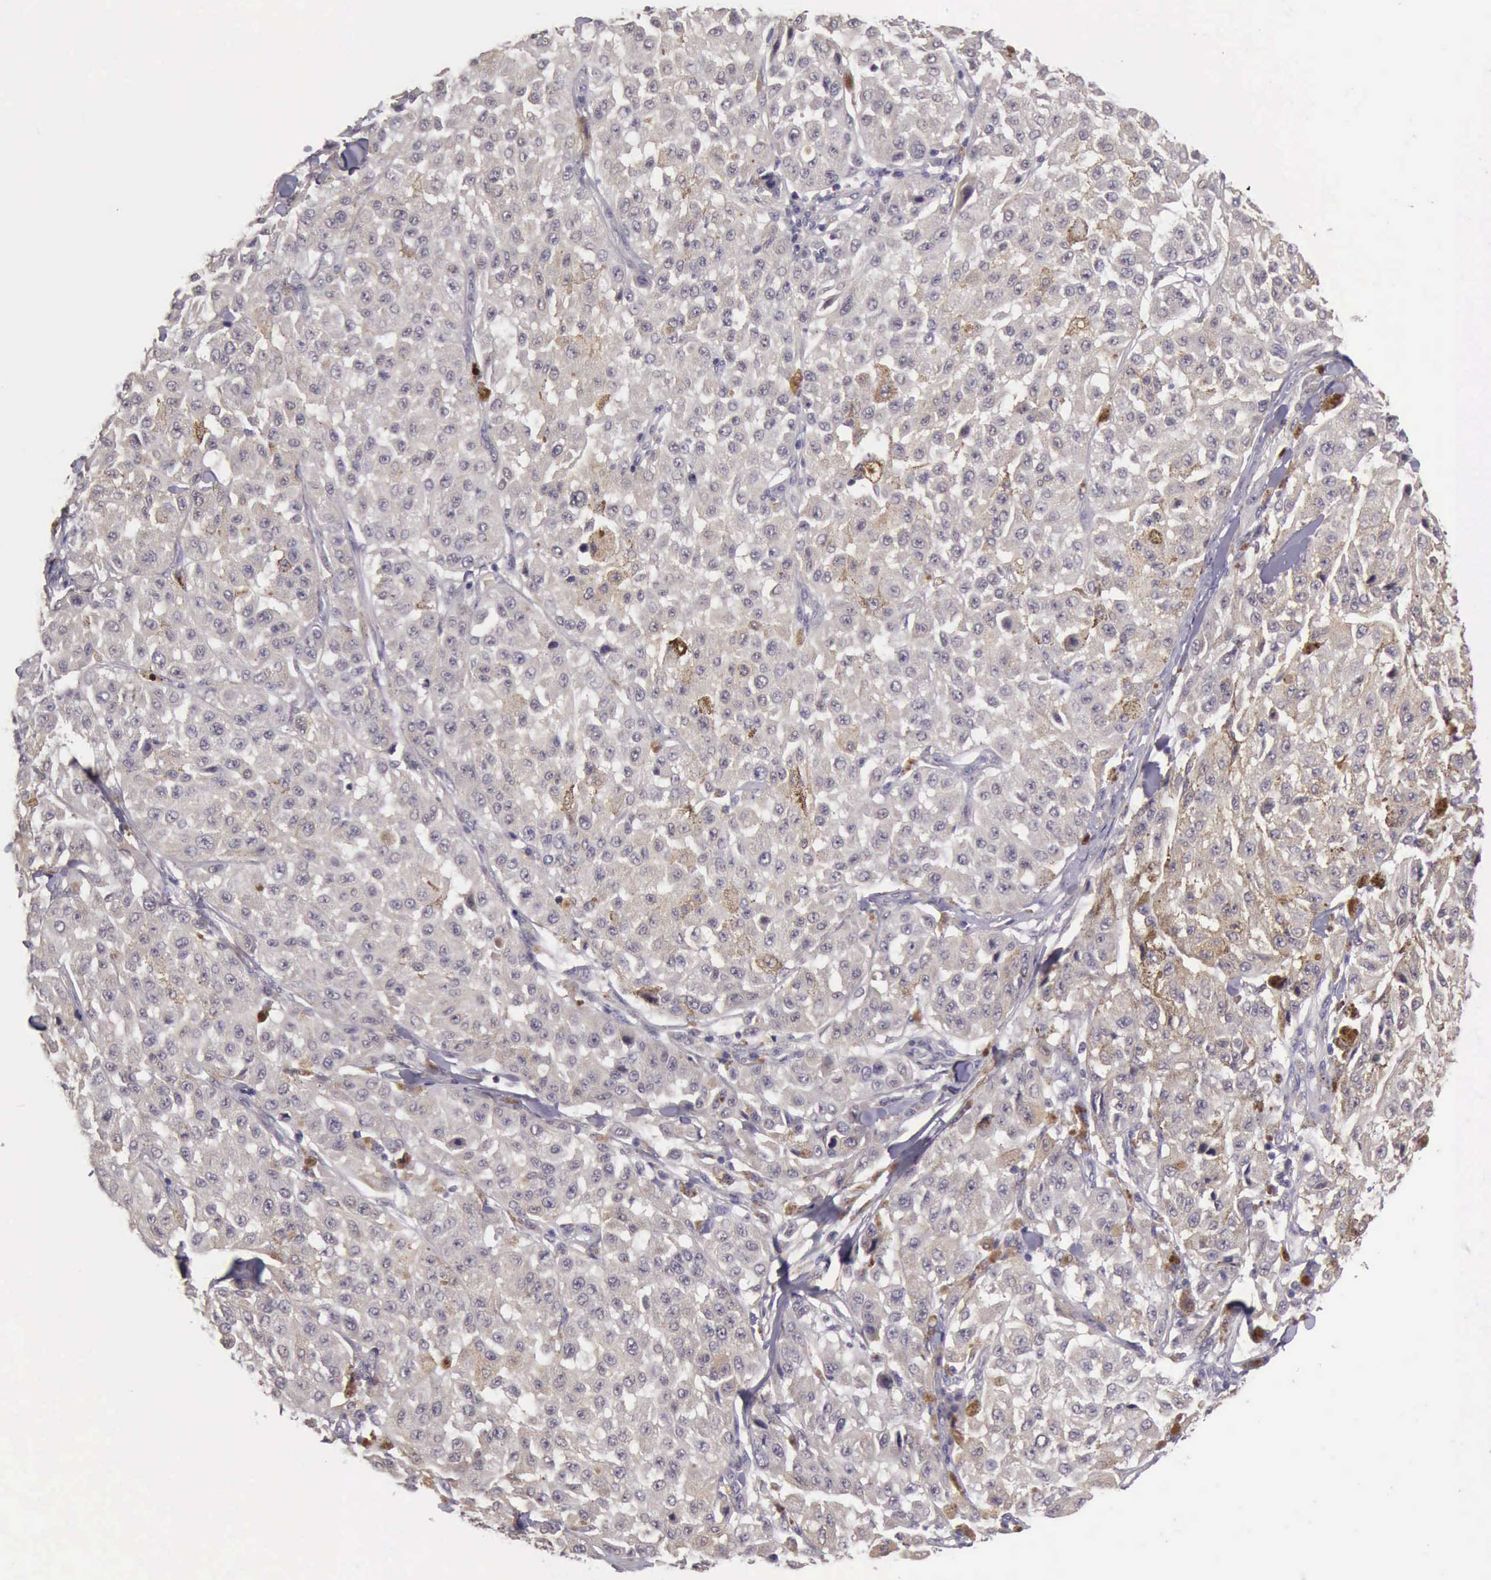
{"staining": {"intensity": "negative", "quantity": "none", "location": "none"}, "tissue": "melanoma", "cell_type": "Tumor cells", "image_type": "cancer", "snomed": [{"axis": "morphology", "description": "Malignant melanoma, NOS"}, {"axis": "topography", "description": "Skin"}], "caption": "High magnification brightfield microscopy of melanoma stained with DAB (brown) and counterstained with hematoxylin (blue): tumor cells show no significant expression.", "gene": "ARNT2", "patient": {"sex": "female", "age": 64}}